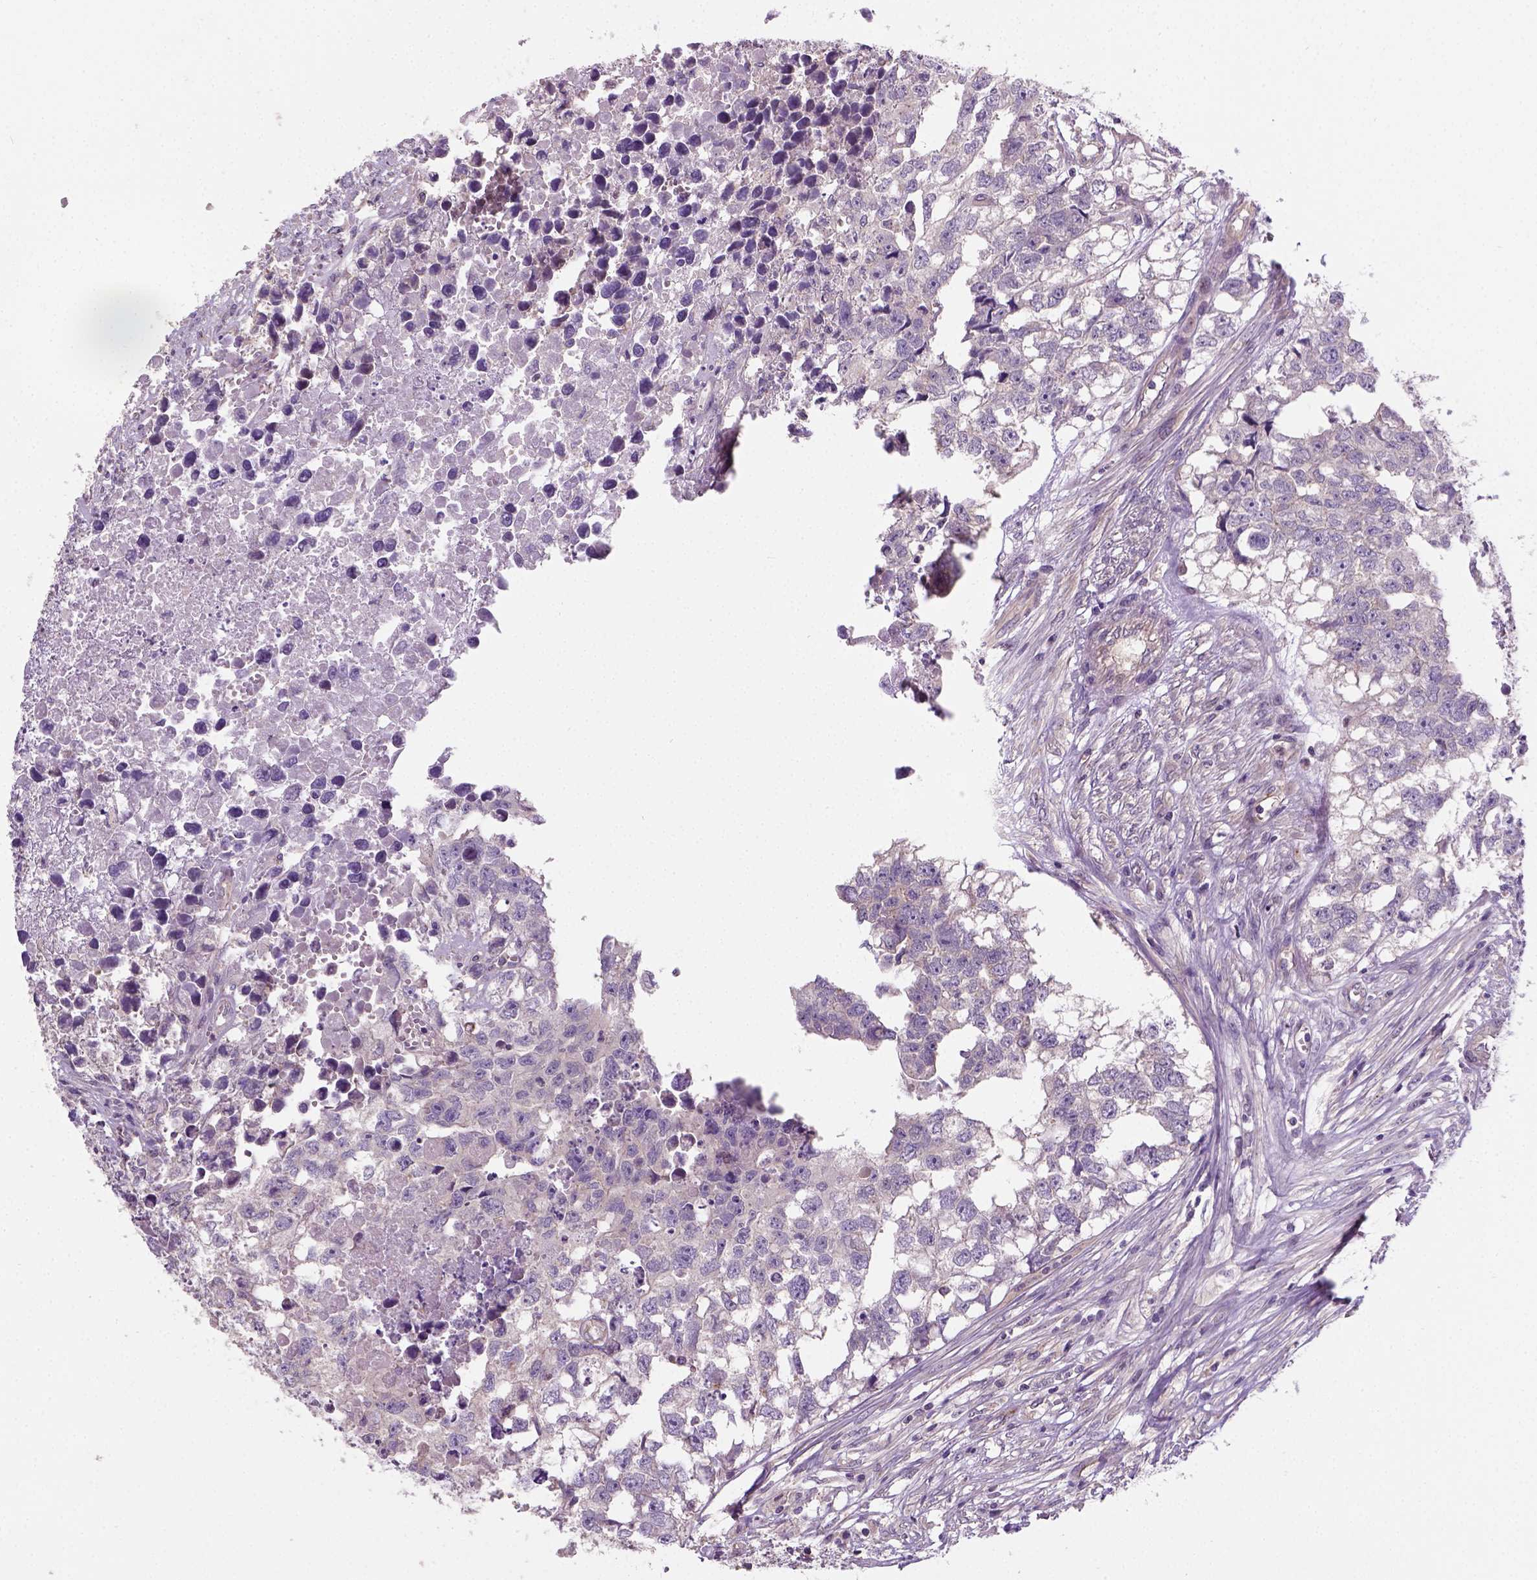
{"staining": {"intensity": "weak", "quantity": "25%-75%", "location": "cytoplasmic/membranous"}, "tissue": "testis cancer", "cell_type": "Tumor cells", "image_type": "cancer", "snomed": [{"axis": "morphology", "description": "Carcinoma, Embryonal, NOS"}, {"axis": "morphology", "description": "Teratoma, malignant, NOS"}, {"axis": "topography", "description": "Testis"}], "caption": "Weak cytoplasmic/membranous staining is appreciated in about 25%-75% of tumor cells in embryonal carcinoma (testis).", "gene": "CRACR2A", "patient": {"sex": "male", "age": 44}}